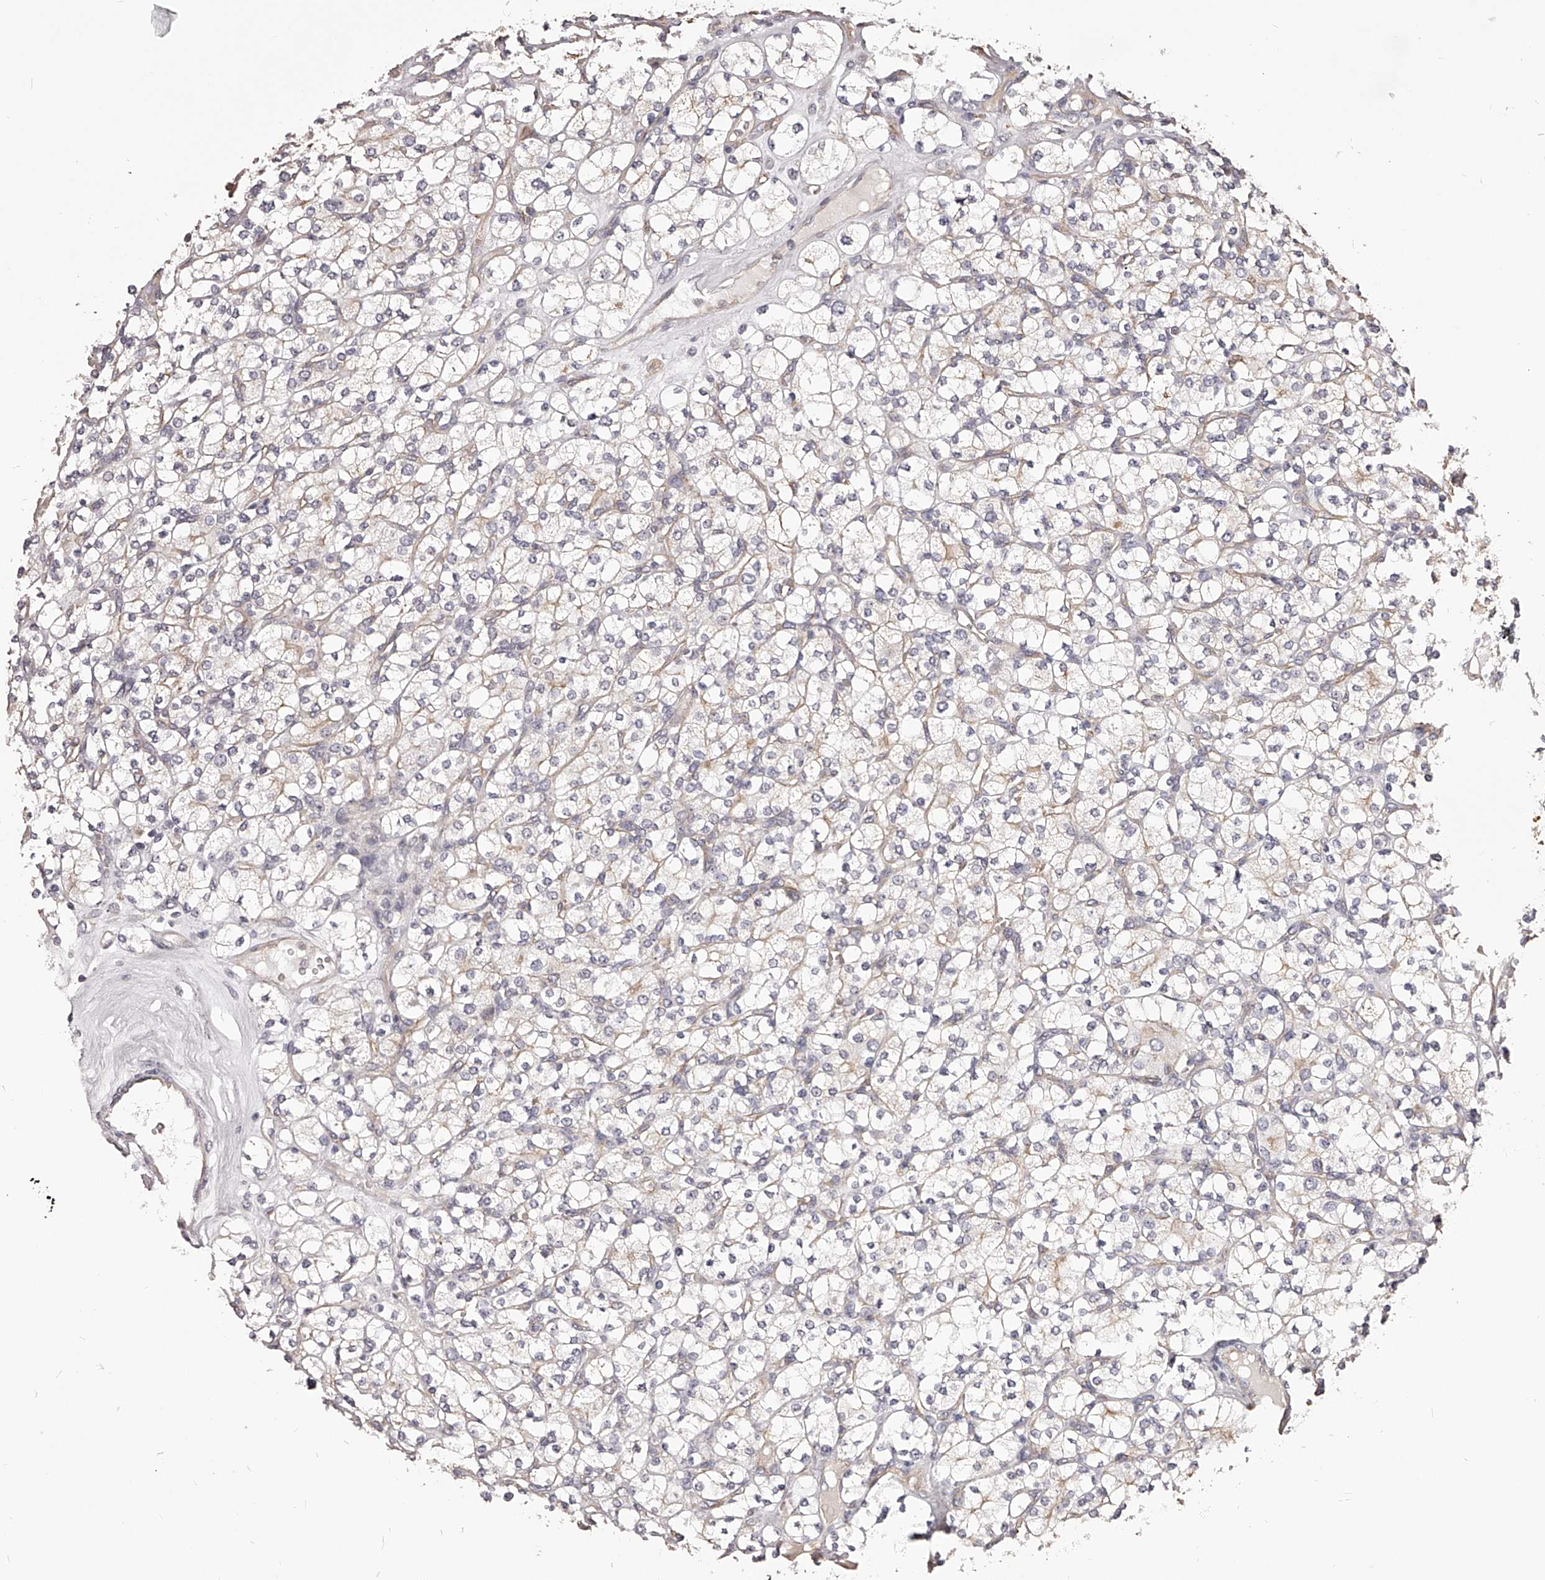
{"staining": {"intensity": "weak", "quantity": "<25%", "location": "cytoplasmic/membranous"}, "tissue": "renal cancer", "cell_type": "Tumor cells", "image_type": "cancer", "snomed": [{"axis": "morphology", "description": "Adenocarcinoma, NOS"}, {"axis": "topography", "description": "Kidney"}], "caption": "Renal cancer (adenocarcinoma) was stained to show a protein in brown. There is no significant positivity in tumor cells.", "gene": "LTV1", "patient": {"sex": "male", "age": 77}}